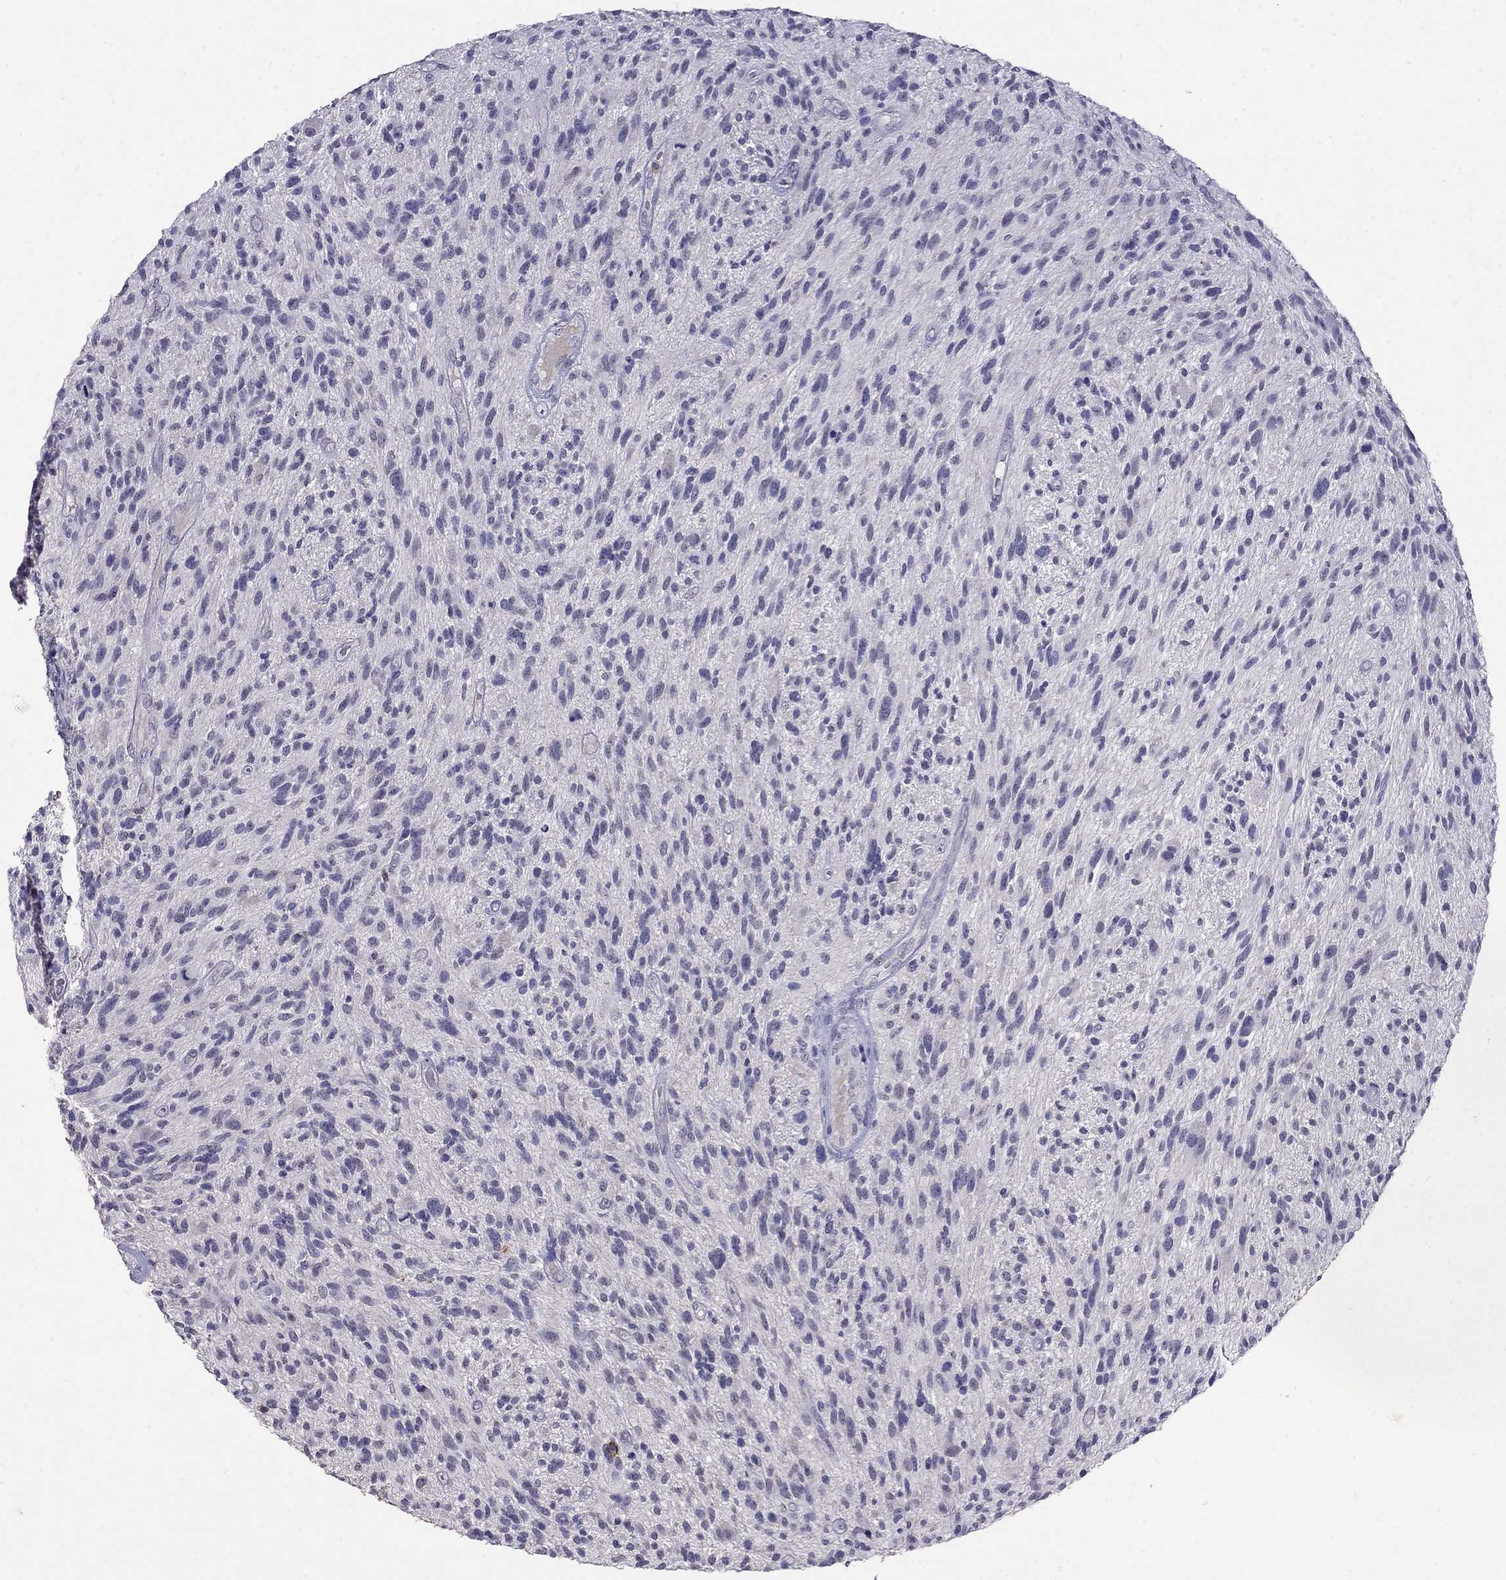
{"staining": {"intensity": "negative", "quantity": "none", "location": "none"}, "tissue": "glioma", "cell_type": "Tumor cells", "image_type": "cancer", "snomed": [{"axis": "morphology", "description": "Glioma, malignant, High grade"}, {"axis": "topography", "description": "Brain"}], "caption": "Tumor cells are negative for protein expression in human high-grade glioma (malignant).", "gene": "CD8B", "patient": {"sex": "male", "age": 47}}